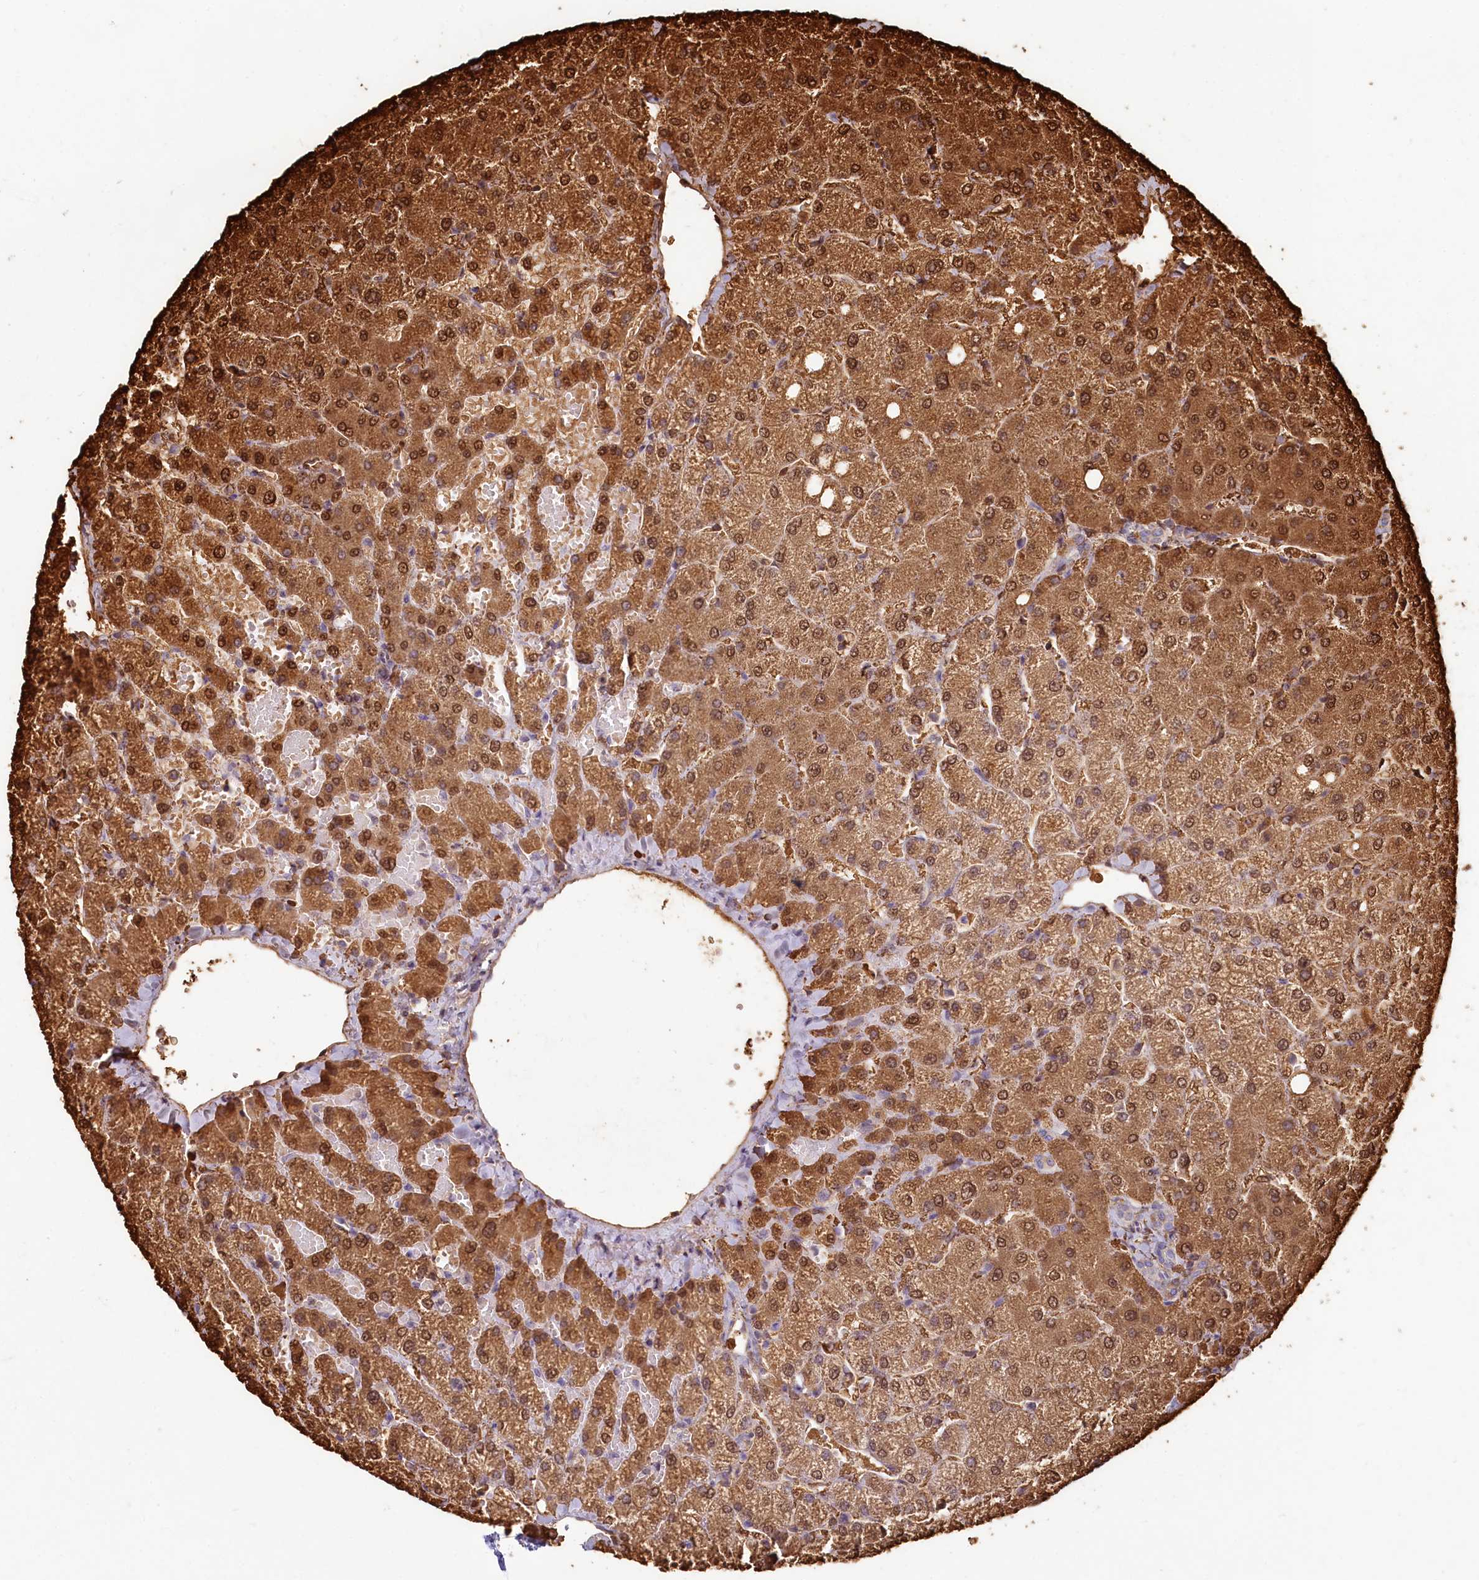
{"staining": {"intensity": "negative", "quantity": "none", "location": "none"}, "tissue": "liver", "cell_type": "Cholangiocytes", "image_type": "normal", "snomed": [{"axis": "morphology", "description": "Normal tissue, NOS"}, {"axis": "topography", "description": "Liver"}], "caption": "Protein analysis of normal liver displays no significant positivity in cholangiocytes. (DAB (3,3'-diaminobenzidine) immunohistochemistry (IHC) with hematoxylin counter stain).", "gene": "LMOD3", "patient": {"sex": "female", "age": 54}}